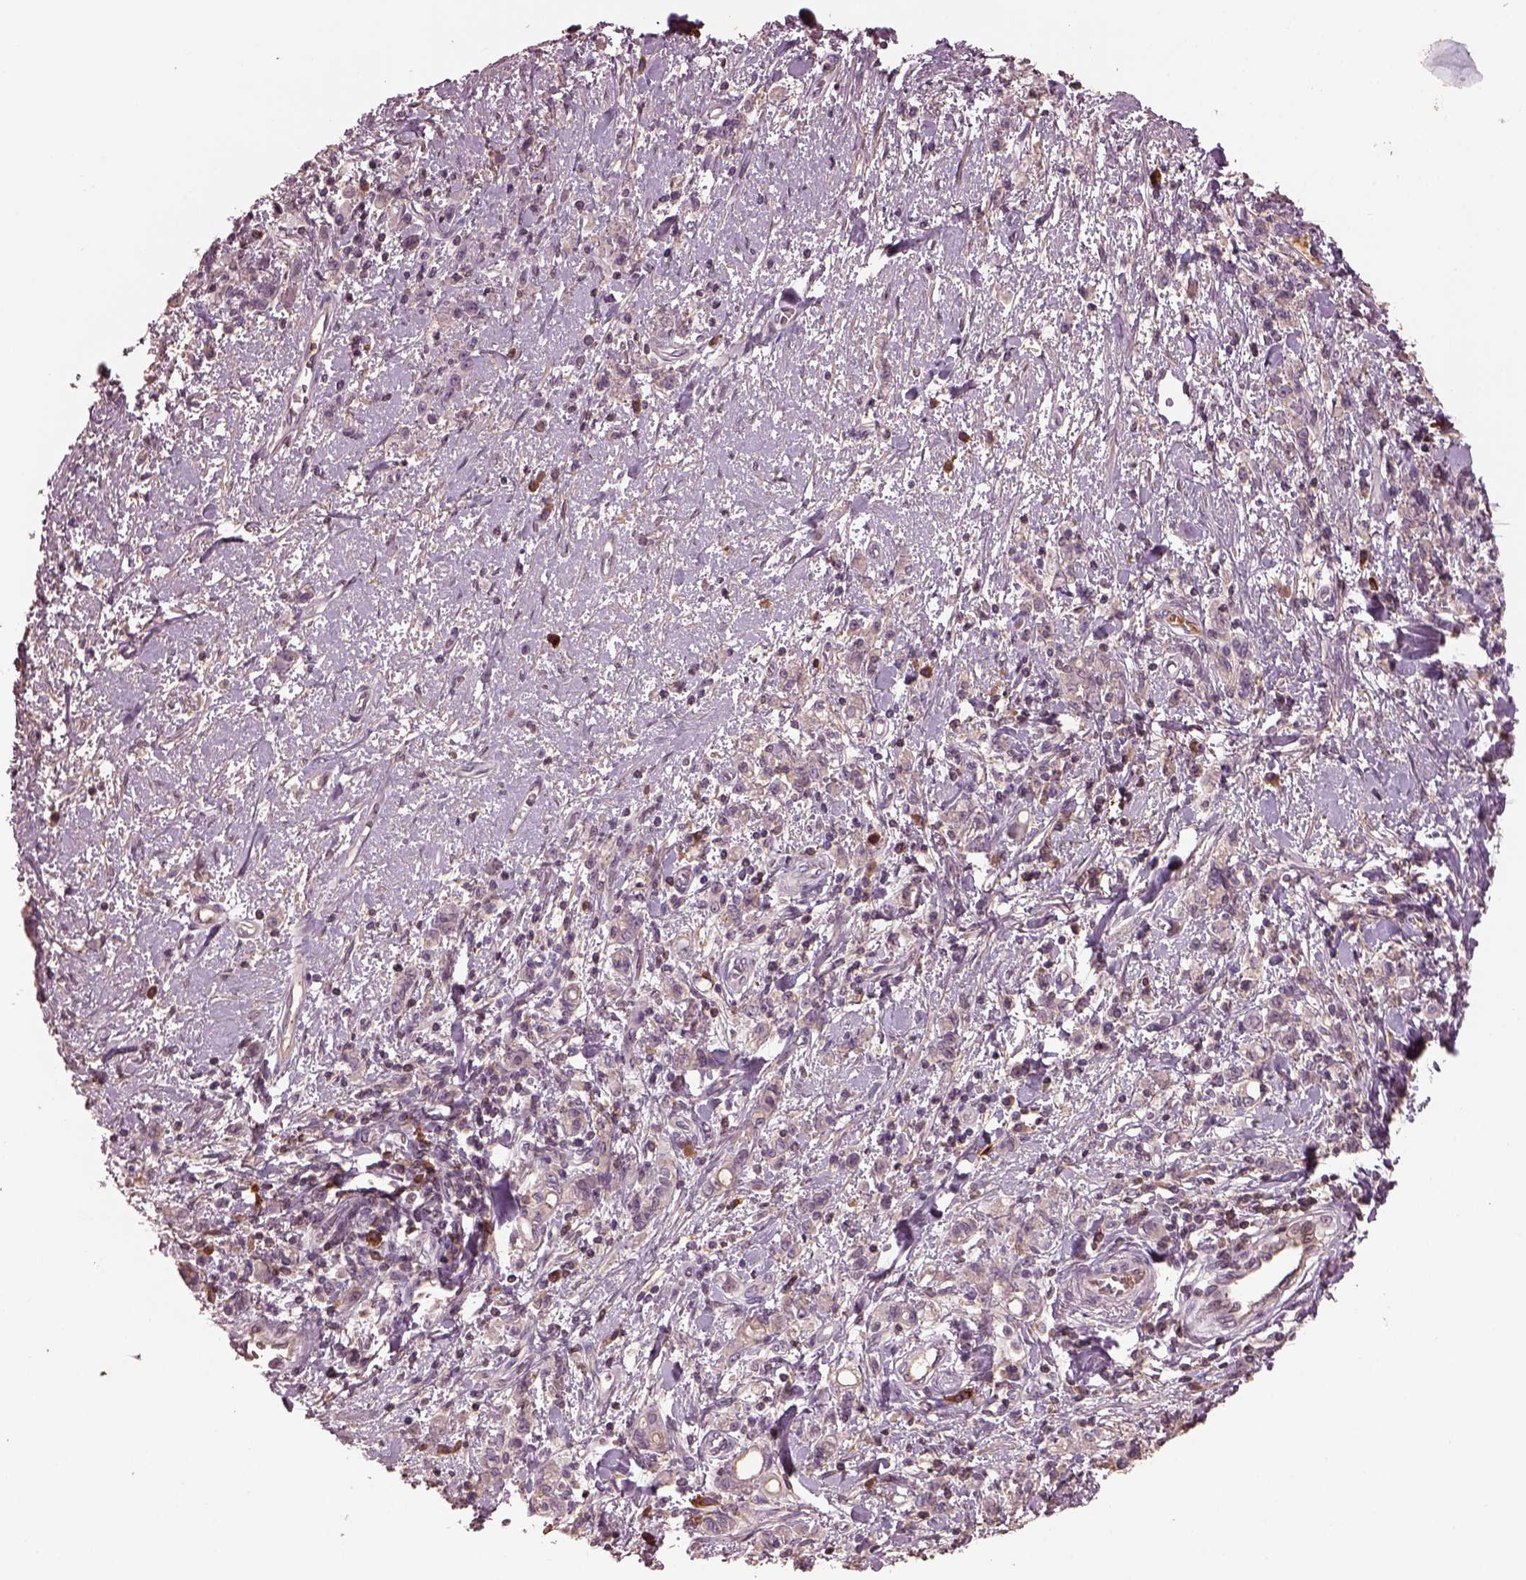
{"staining": {"intensity": "negative", "quantity": "none", "location": "none"}, "tissue": "stomach cancer", "cell_type": "Tumor cells", "image_type": "cancer", "snomed": [{"axis": "morphology", "description": "Adenocarcinoma, NOS"}, {"axis": "topography", "description": "Stomach"}], "caption": "Stomach cancer (adenocarcinoma) stained for a protein using immunohistochemistry exhibits no staining tumor cells.", "gene": "PTX4", "patient": {"sex": "male", "age": 77}}